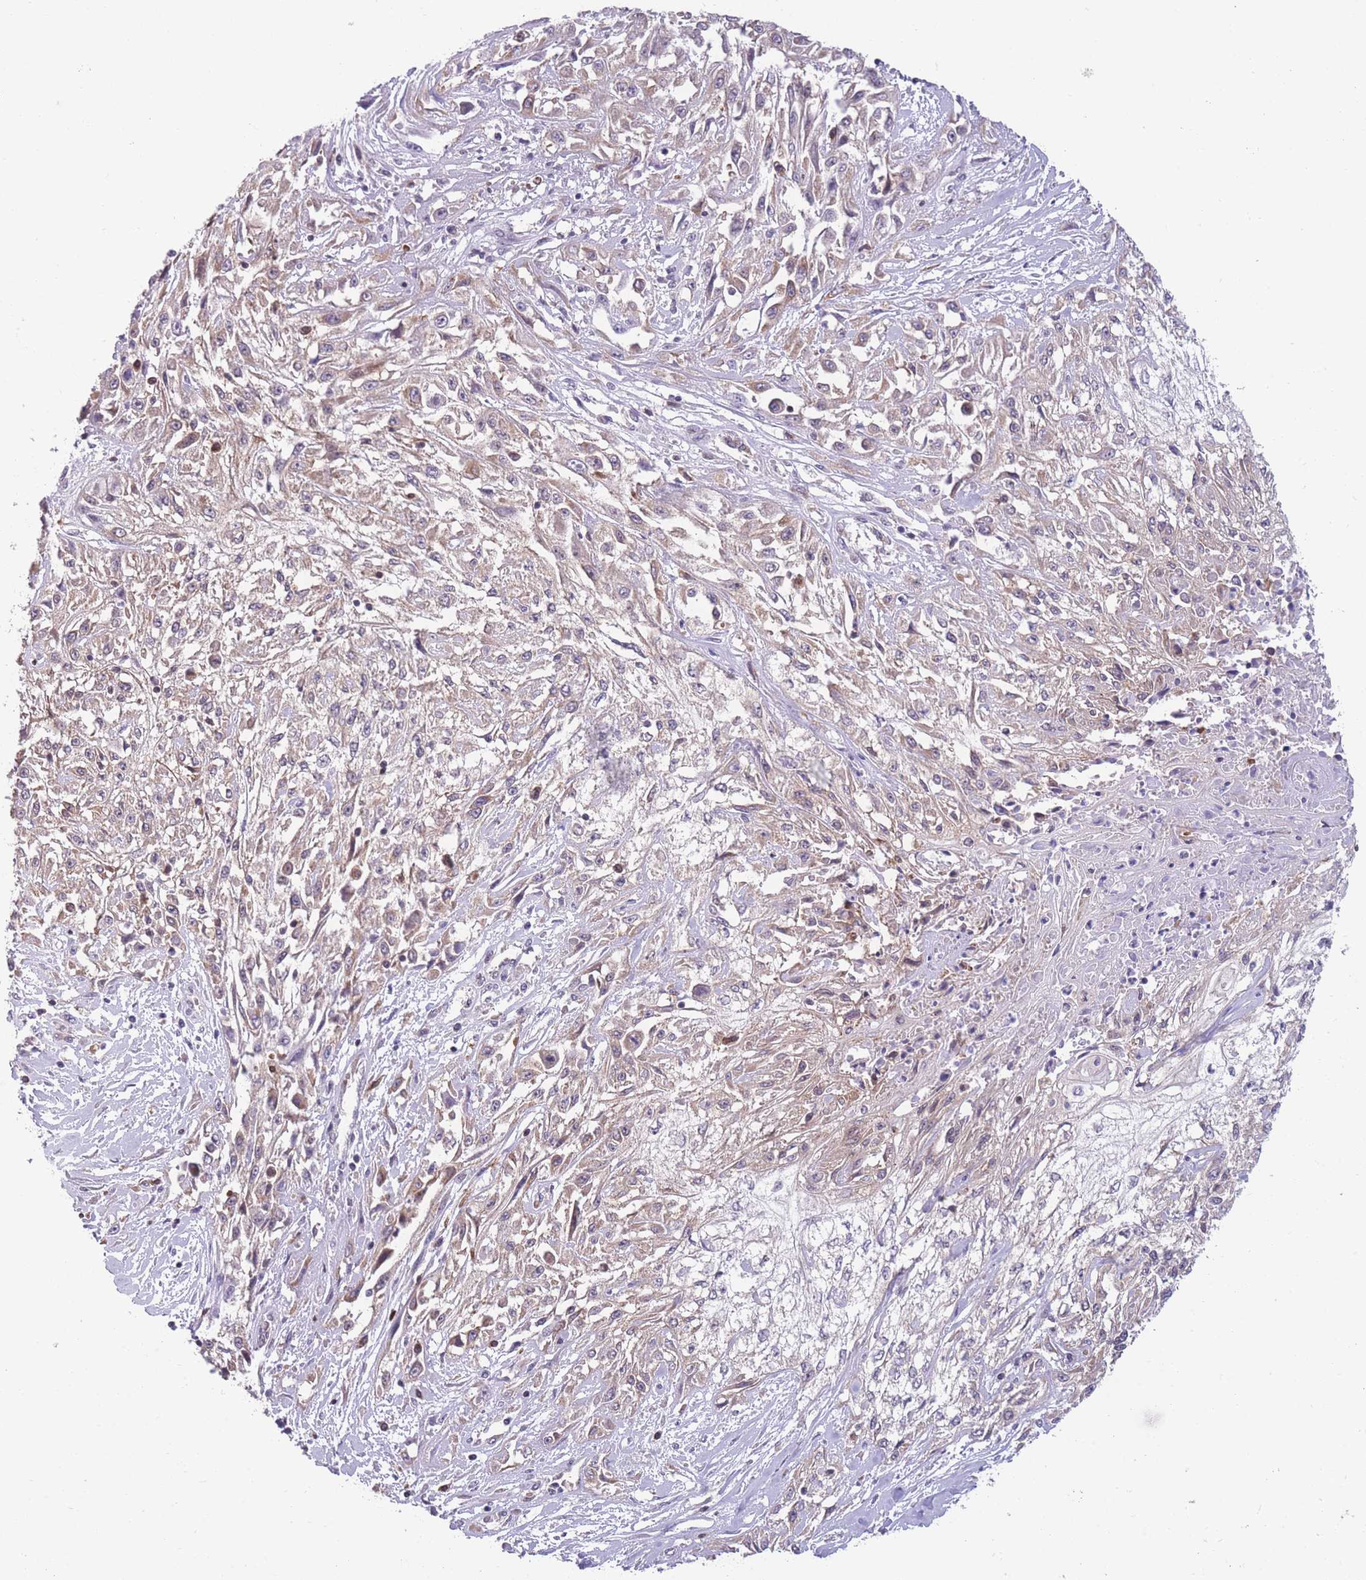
{"staining": {"intensity": "weak", "quantity": ">75%", "location": "cytoplasmic/membranous"}, "tissue": "skin cancer", "cell_type": "Tumor cells", "image_type": "cancer", "snomed": [{"axis": "morphology", "description": "Squamous cell carcinoma, NOS"}, {"axis": "morphology", "description": "Squamous cell carcinoma, metastatic, NOS"}, {"axis": "topography", "description": "Skin"}, {"axis": "topography", "description": "Lymph node"}], "caption": "Weak cytoplasmic/membranous expression for a protein is present in about >75% of tumor cells of skin cancer using immunohistochemistry (IHC).", "gene": "TMEM121", "patient": {"sex": "male", "age": 75}}